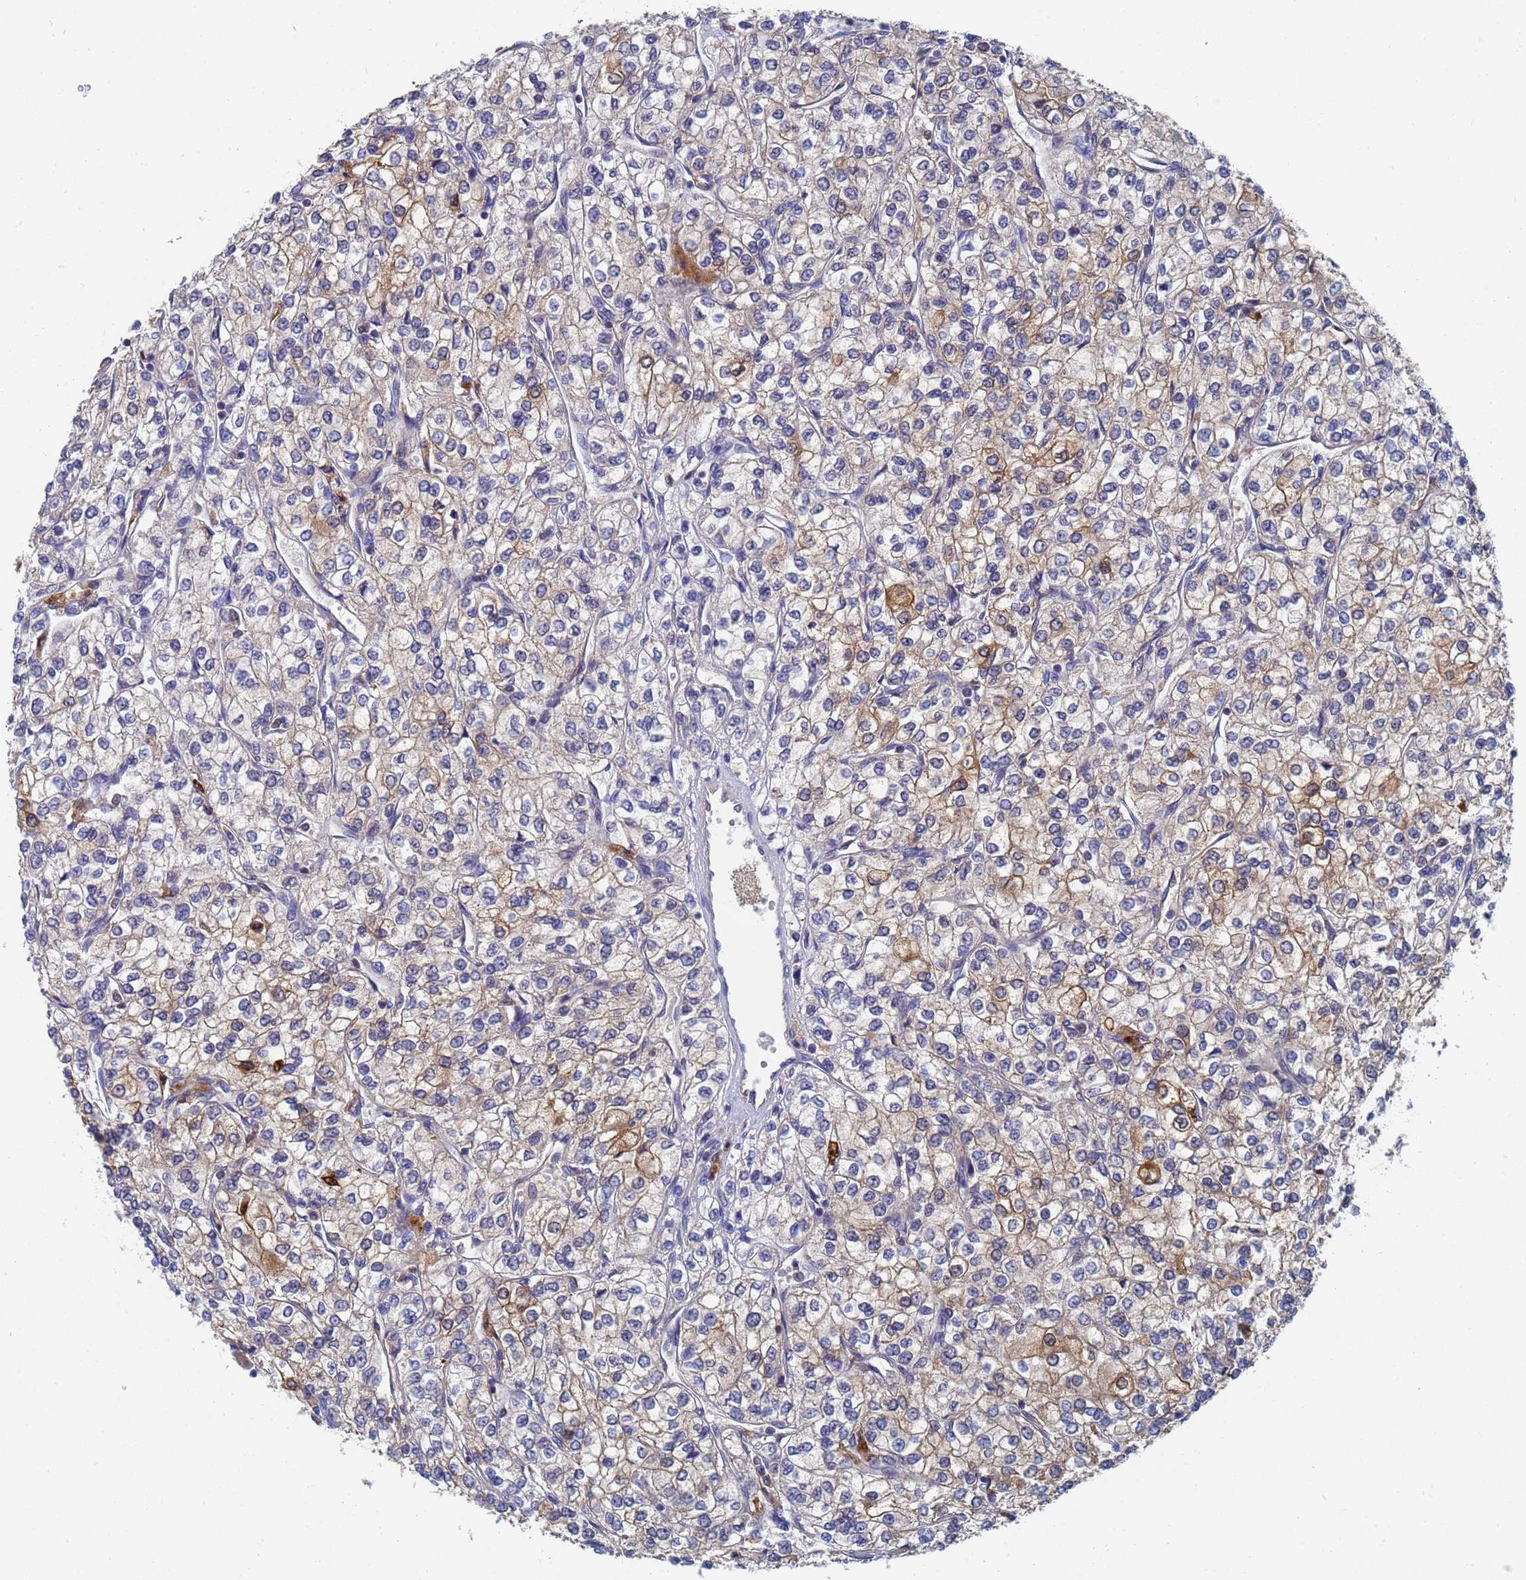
{"staining": {"intensity": "moderate", "quantity": "25%-75%", "location": "cytoplasmic/membranous"}, "tissue": "renal cancer", "cell_type": "Tumor cells", "image_type": "cancer", "snomed": [{"axis": "morphology", "description": "Adenocarcinoma, NOS"}, {"axis": "topography", "description": "Kidney"}], "caption": "Immunohistochemistry micrograph of neoplastic tissue: renal cancer (adenocarcinoma) stained using immunohistochemistry exhibits medium levels of moderate protein expression localized specifically in the cytoplasmic/membranous of tumor cells, appearing as a cytoplasmic/membranous brown color.", "gene": "GCHFR", "patient": {"sex": "male", "age": 80}}